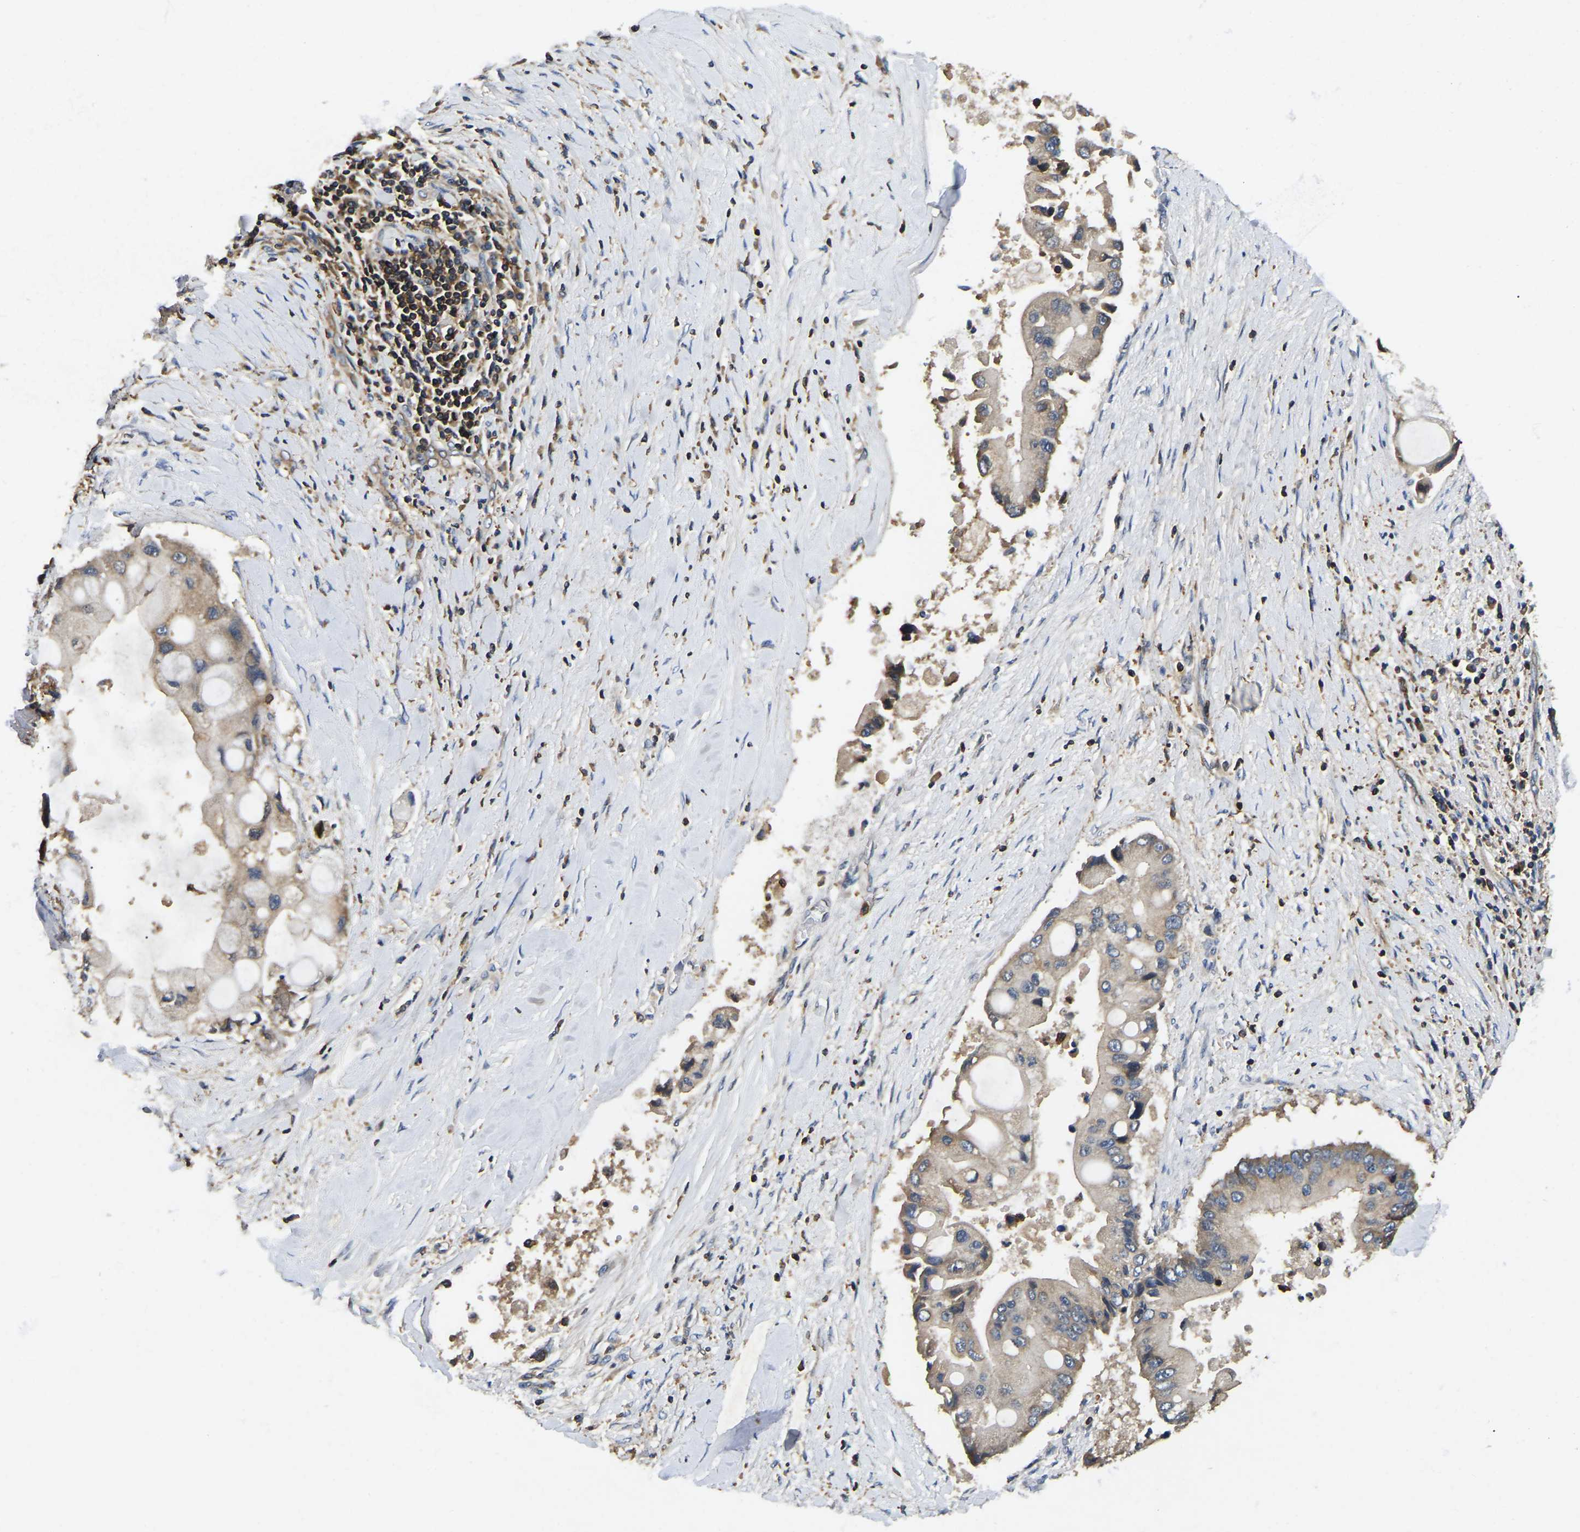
{"staining": {"intensity": "weak", "quantity": "<25%", "location": "cytoplasmic/membranous"}, "tissue": "liver cancer", "cell_type": "Tumor cells", "image_type": "cancer", "snomed": [{"axis": "morphology", "description": "Cholangiocarcinoma"}, {"axis": "topography", "description": "Liver"}], "caption": "This is an IHC image of human liver cholangiocarcinoma. There is no expression in tumor cells.", "gene": "SMPD2", "patient": {"sex": "male", "age": 50}}